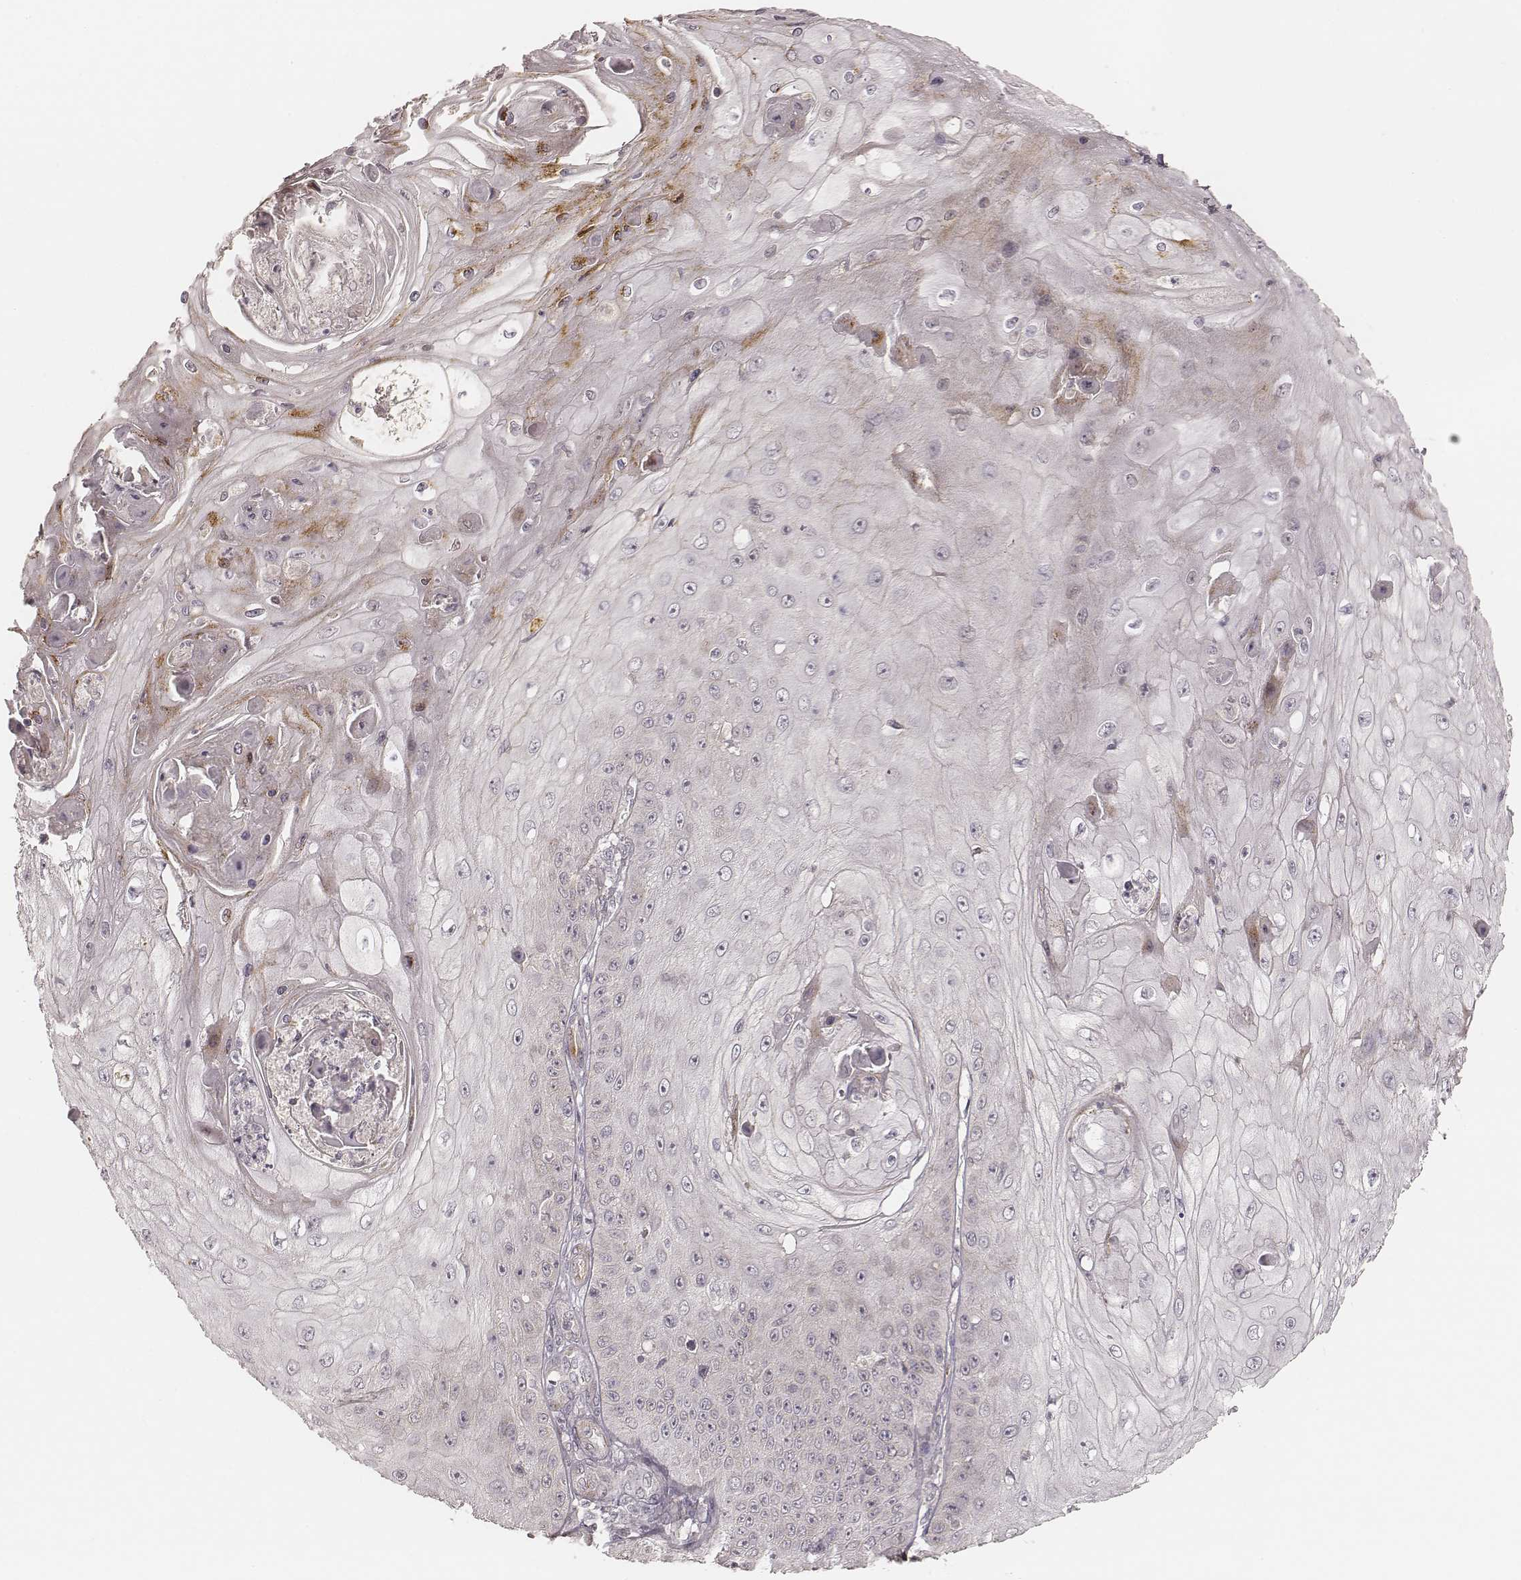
{"staining": {"intensity": "moderate", "quantity": "<25%", "location": "cytoplasmic/membranous"}, "tissue": "skin cancer", "cell_type": "Tumor cells", "image_type": "cancer", "snomed": [{"axis": "morphology", "description": "Squamous cell carcinoma, NOS"}, {"axis": "topography", "description": "Skin"}], "caption": "High-magnification brightfield microscopy of skin cancer stained with DAB (brown) and counterstained with hematoxylin (blue). tumor cells exhibit moderate cytoplasmic/membranous positivity is present in about<25% of cells. (DAB = brown stain, brightfield microscopy at high magnification).", "gene": "GORASP2", "patient": {"sex": "male", "age": 70}}